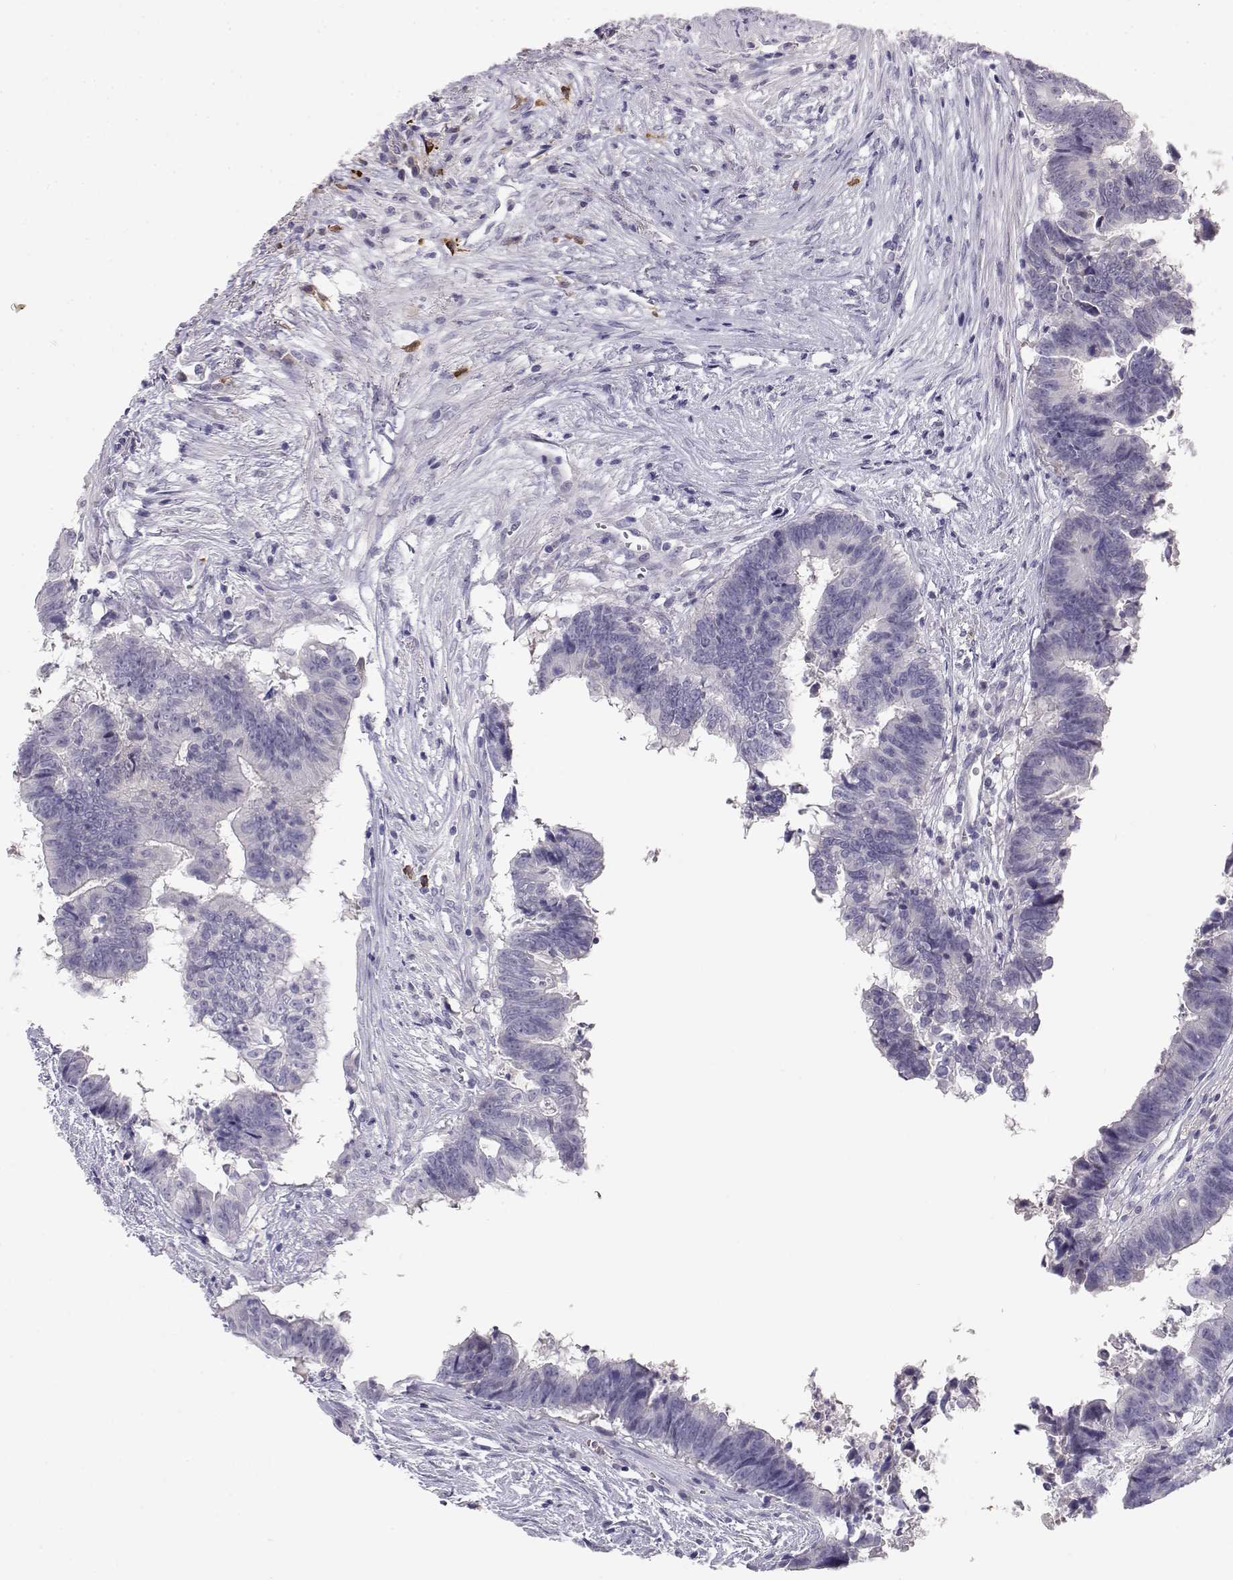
{"staining": {"intensity": "negative", "quantity": "none", "location": "none"}, "tissue": "colorectal cancer", "cell_type": "Tumor cells", "image_type": "cancer", "snomed": [{"axis": "morphology", "description": "Adenocarcinoma, NOS"}, {"axis": "topography", "description": "Colon"}], "caption": "The photomicrograph exhibits no staining of tumor cells in colorectal adenocarcinoma. (DAB IHC with hematoxylin counter stain).", "gene": "CDHR1", "patient": {"sex": "female", "age": 82}}